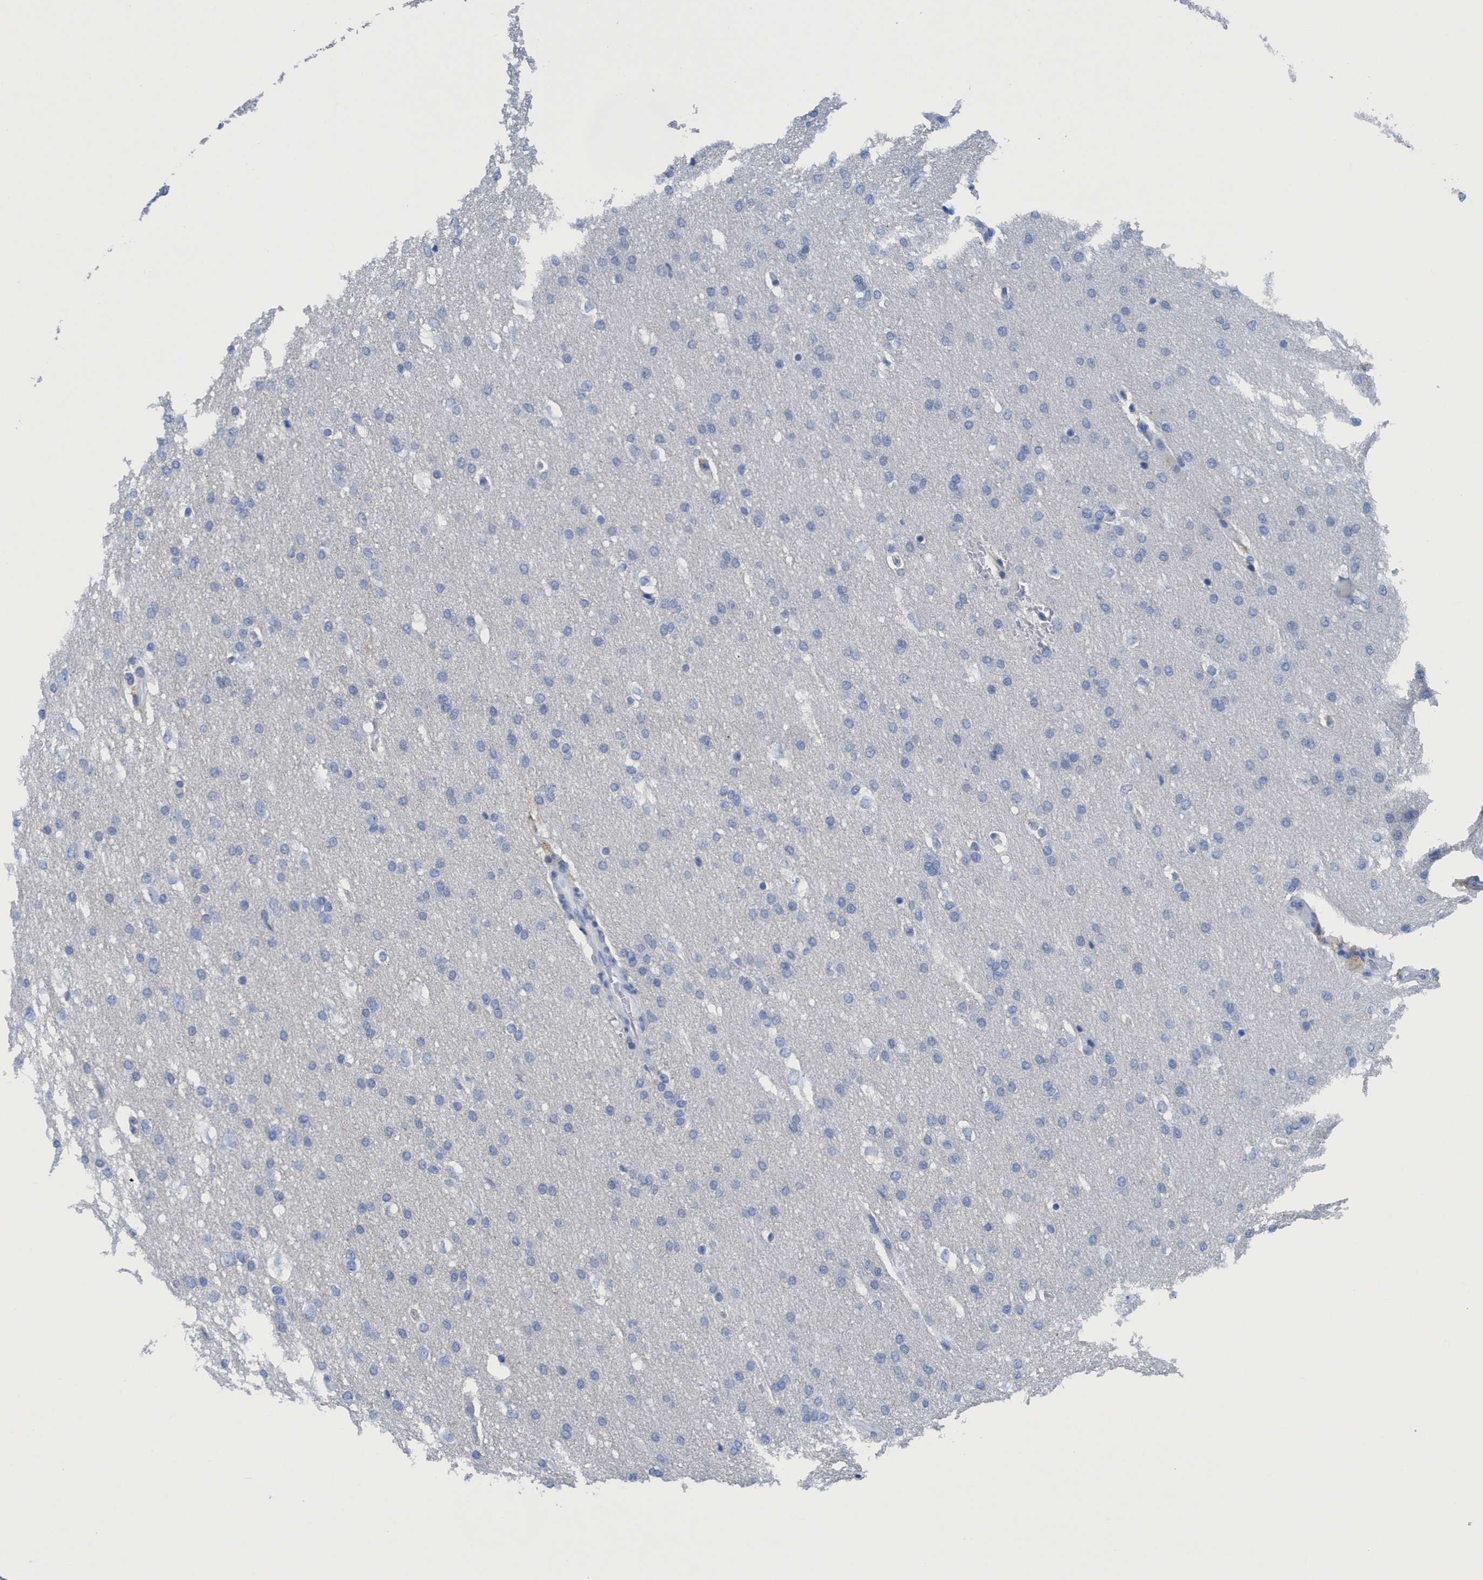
{"staining": {"intensity": "negative", "quantity": "none", "location": "none"}, "tissue": "glioma", "cell_type": "Tumor cells", "image_type": "cancer", "snomed": [{"axis": "morphology", "description": "Glioma, malignant, Low grade"}, {"axis": "topography", "description": "Brain"}], "caption": "The IHC image has no significant staining in tumor cells of malignant low-grade glioma tissue. (Stains: DAB immunohistochemistry (IHC) with hematoxylin counter stain, Microscopy: brightfield microscopy at high magnification).", "gene": "DNAI1", "patient": {"sex": "female", "age": 37}}